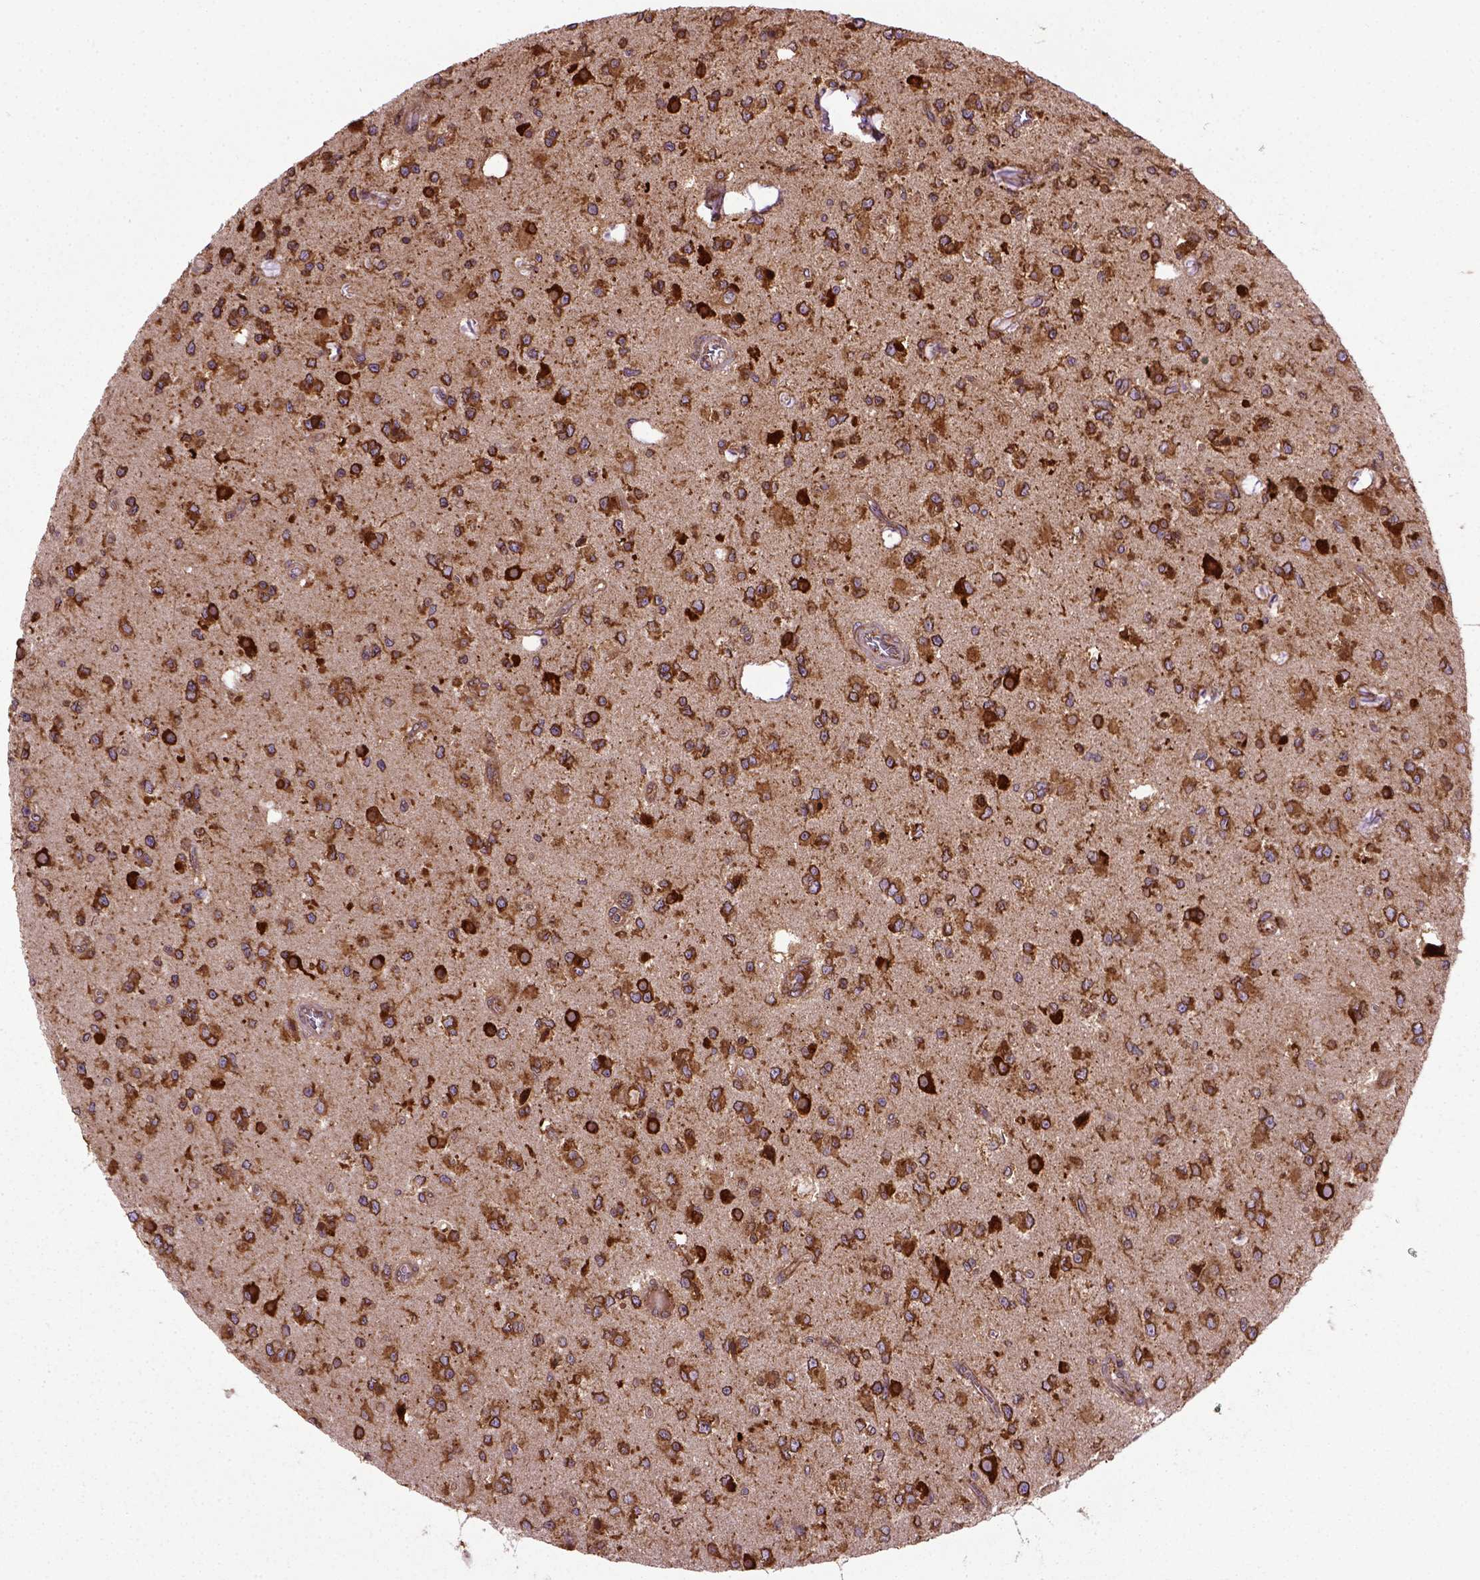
{"staining": {"intensity": "strong", "quantity": ">75%", "location": "cytoplasmic/membranous"}, "tissue": "glioma", "cell_type": "Tumor cells", "image_type": "cancer", "snomed": [{"axis": "morphology", "description": "Glioma, malignant, Low grade"}, {"axis": "topography", "description": "Brain"}], "caption": "The image demonstrates staining of malignant glioma (low-grade), revealing strong cytoplasmic/membranous protein staining (brown color) within tumor cells. Immunohistochemistry (ihc) stains the protein of interest in brown and the nuclei are stained blue.", "gene": "CAPRIN1", "patient": {"sex": "female", "age": 45}}